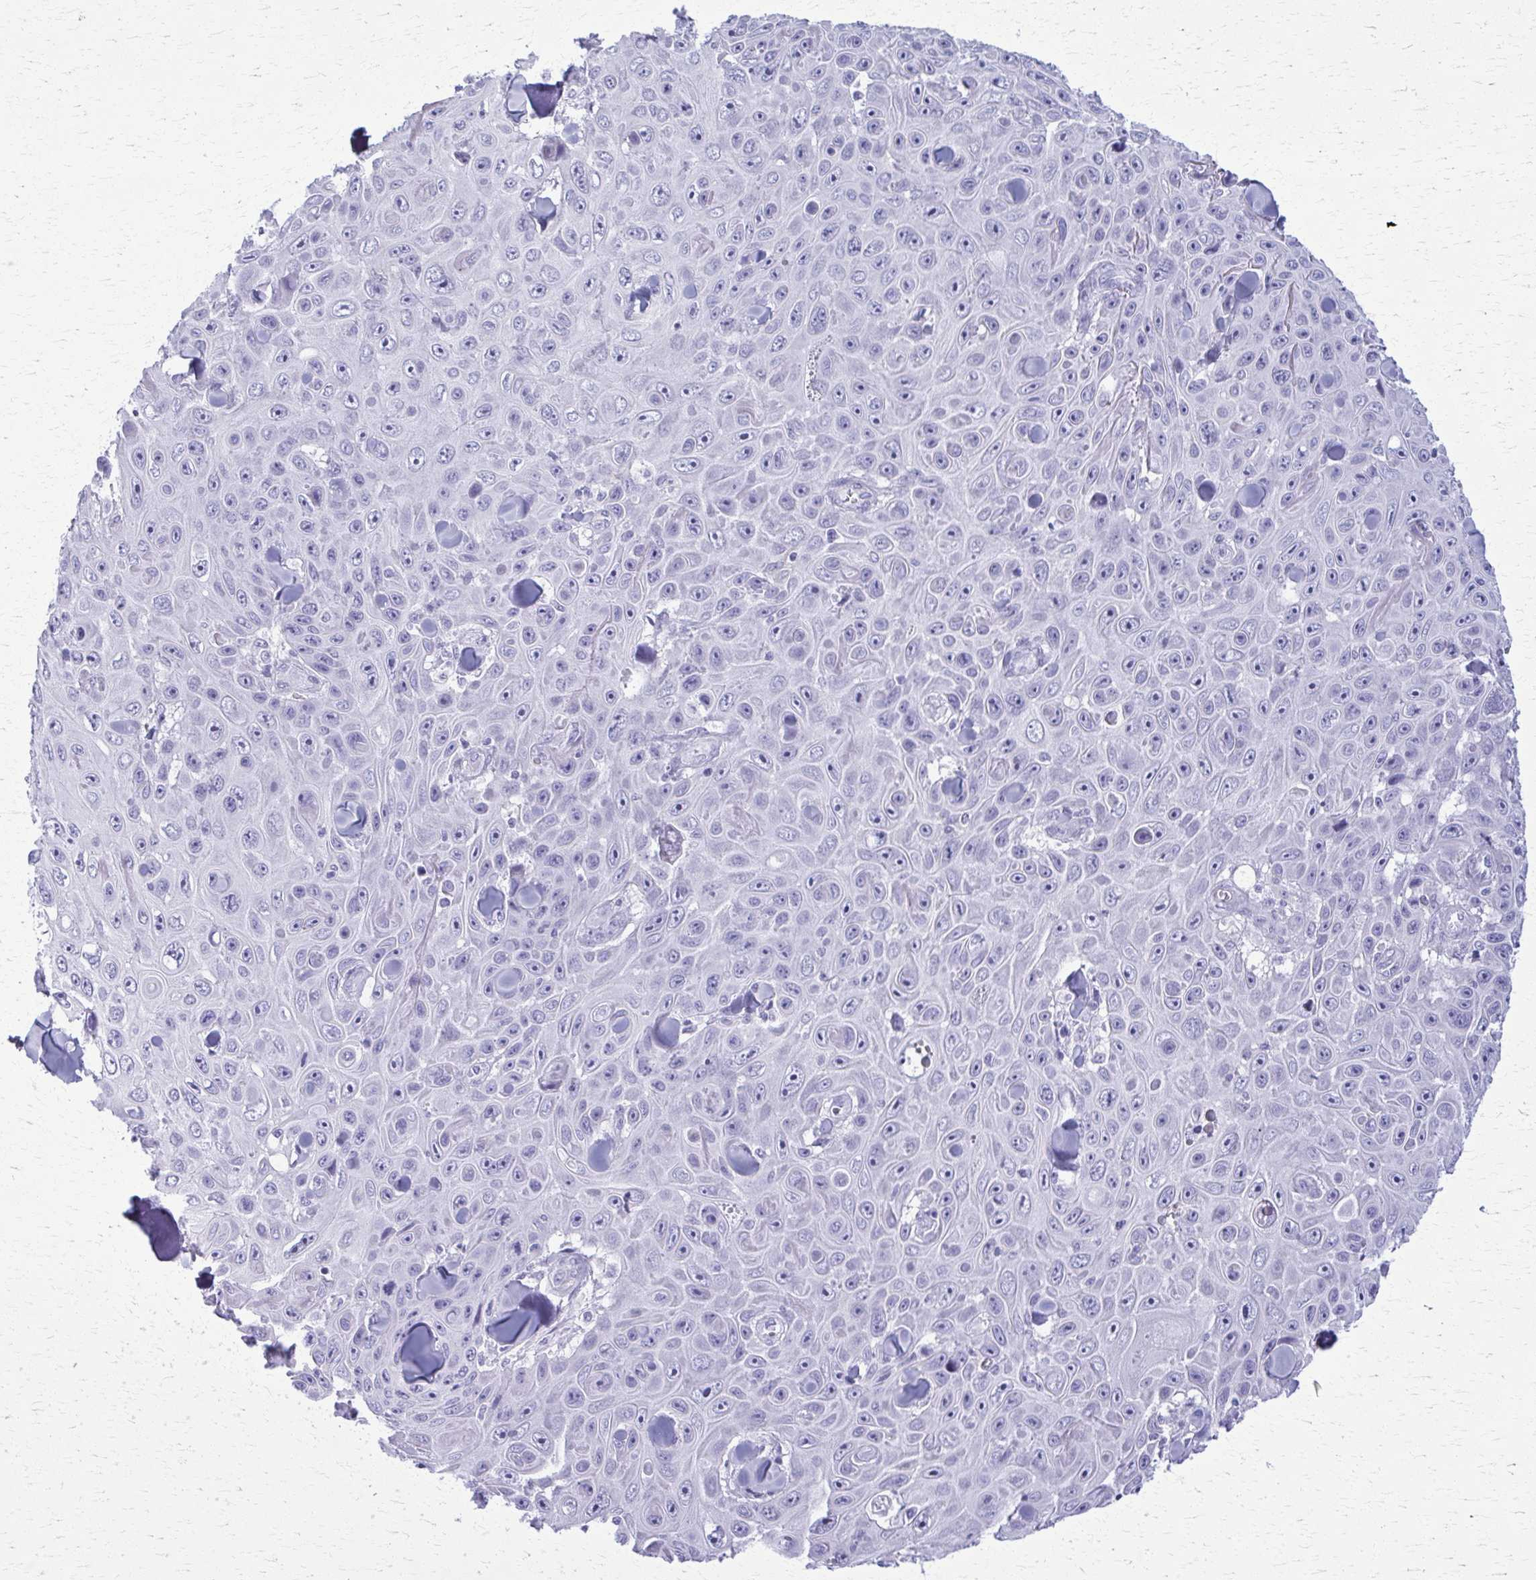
{"staining": {"intensity": "negative", "quantity": "none", "location": "none"}, "tissue": "skin cancer", "cell_type": "Tumor cells", "image_type": "cancer", "snomed": [{"axis": "morphology", "description": "Squamous cell carcinoma, NOS"}, {"axis": "topography", "description": "Skin"}], "caption": "Histopathology image shows no protein expression in tumor cells of skin cancer (squamous cell carcinoma) tissue. (DAB (3,3'-diaminobenzidine) immunohistochemistry (IHC) with hematoxylin counter stain).", "gene": "ACSM2B", "patient": {"sex": "male", "age": 82}}